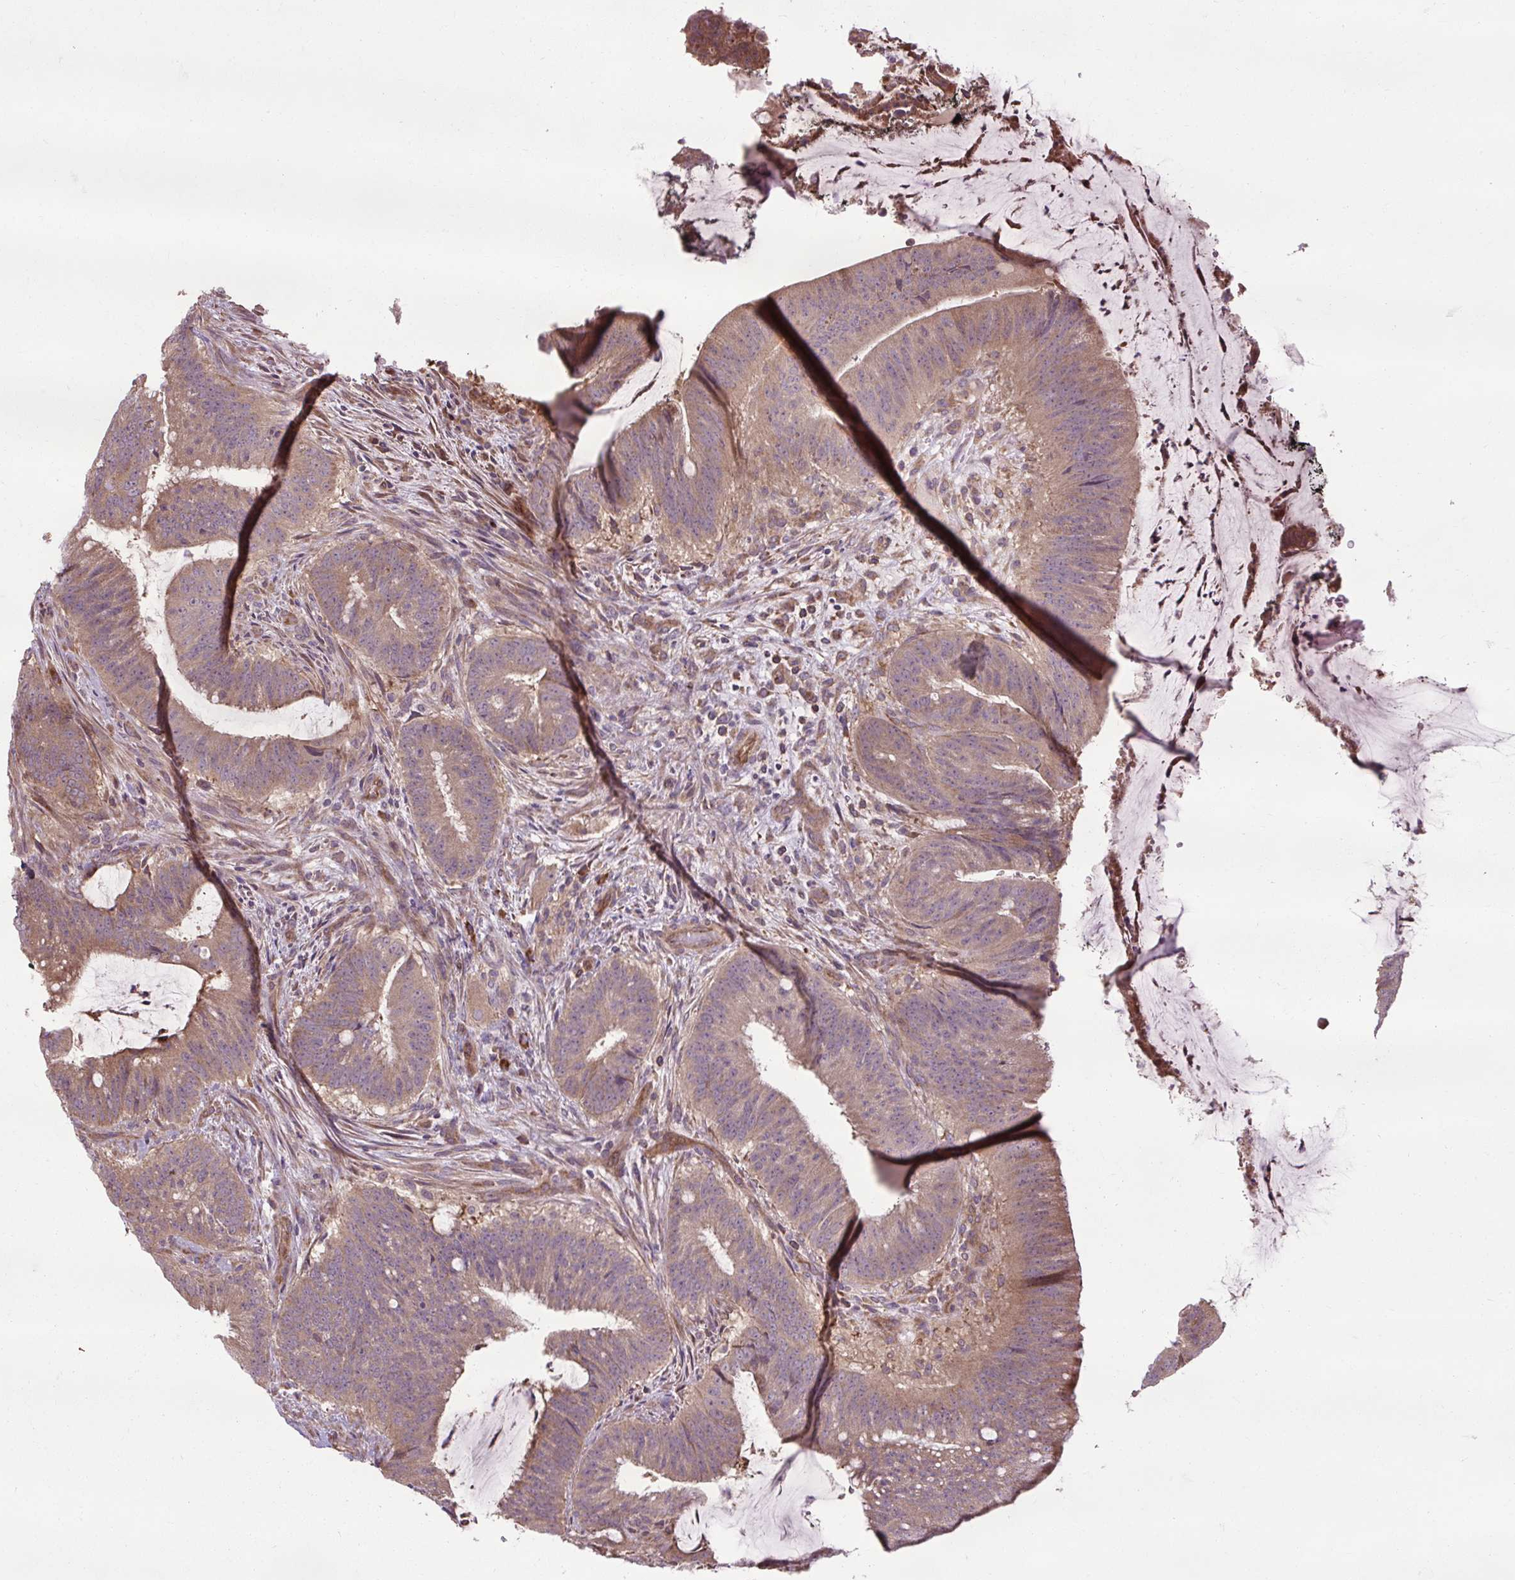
{"staining": {"intensity": "weak", "quantity": ">75%", "location": "cytoplasmic/membranous"}, "tissue": "colorectal cancer", "cell_type": "Tumor cells", "image_type": "cancer", "snomed": [{"axis": "morphology", "description": "Adenocarcinoma, NOS"}, {"axis": "topography", "description": "Colon"}], "caption": "Colorectal adenocarcinoma stained for a protein (brown) exhibits weak cytoplasmic/membranous positive staining in about >75% of tumor cells.", "gene": "FLRT1", "patient": {"sex": "female", "age": 43}}